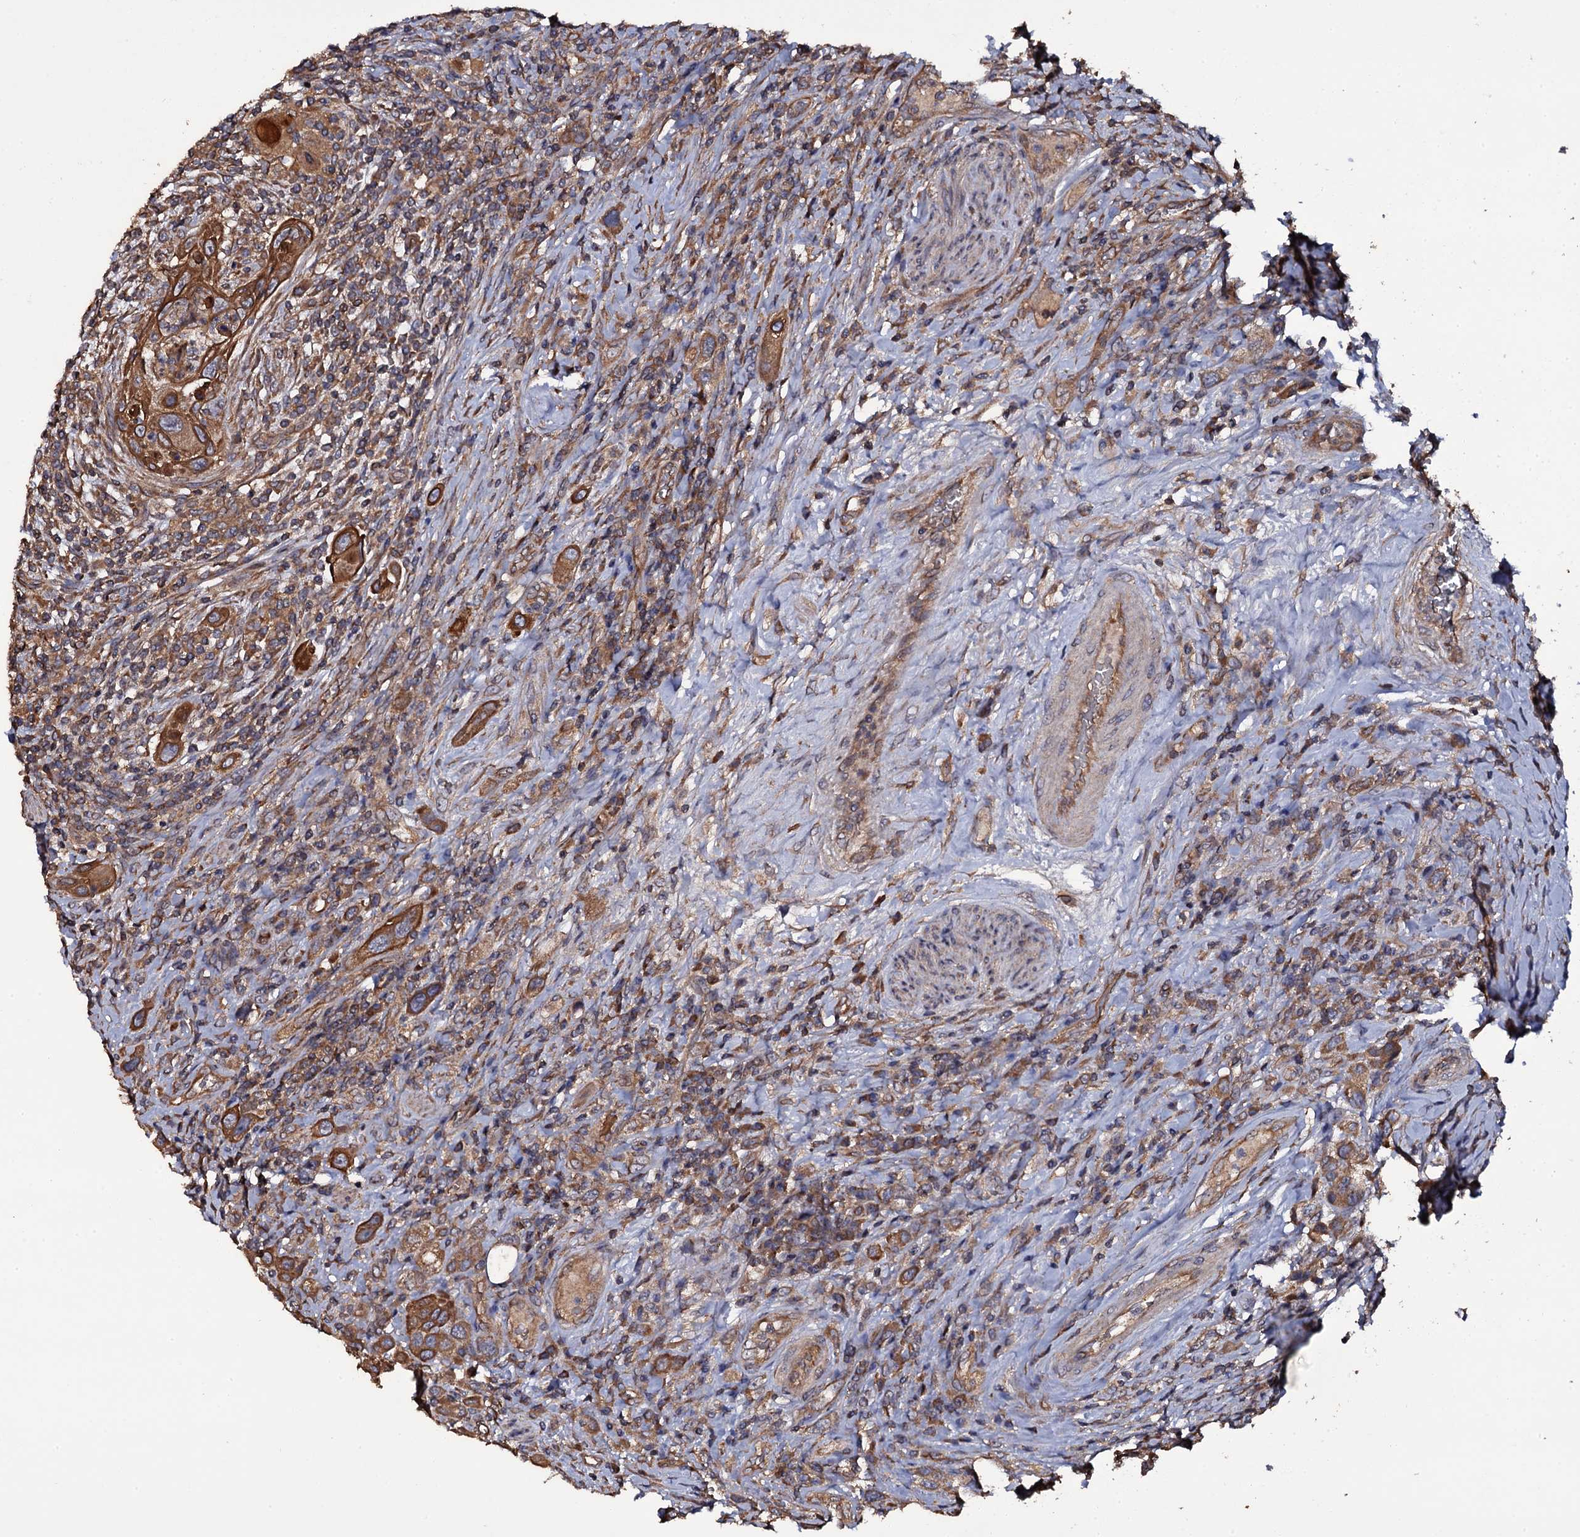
{"staining": {"intensity": "strong", "quantity": ">75%", "location": "cytoplasmic/membranous"}, "tissue": "urothelial cancer", "cell_type": "Tumor cells", "image_type": "cancer", "snomed": [{"axis": "morphology", "description": "Urothelial carcinoma, High grade"}, {"axis": "topography", "description": "Urinary bladder"}], "caption": "Immunohistochemistry (DAB (3,3'-diaminobenzidine)) staining of urothelial cancer displays strong cytoplasmic/membranous protein expression in approximately >75% of tumor cells.", "gene": "TTC23", "patient": {"sex": "male", "age": 50}}